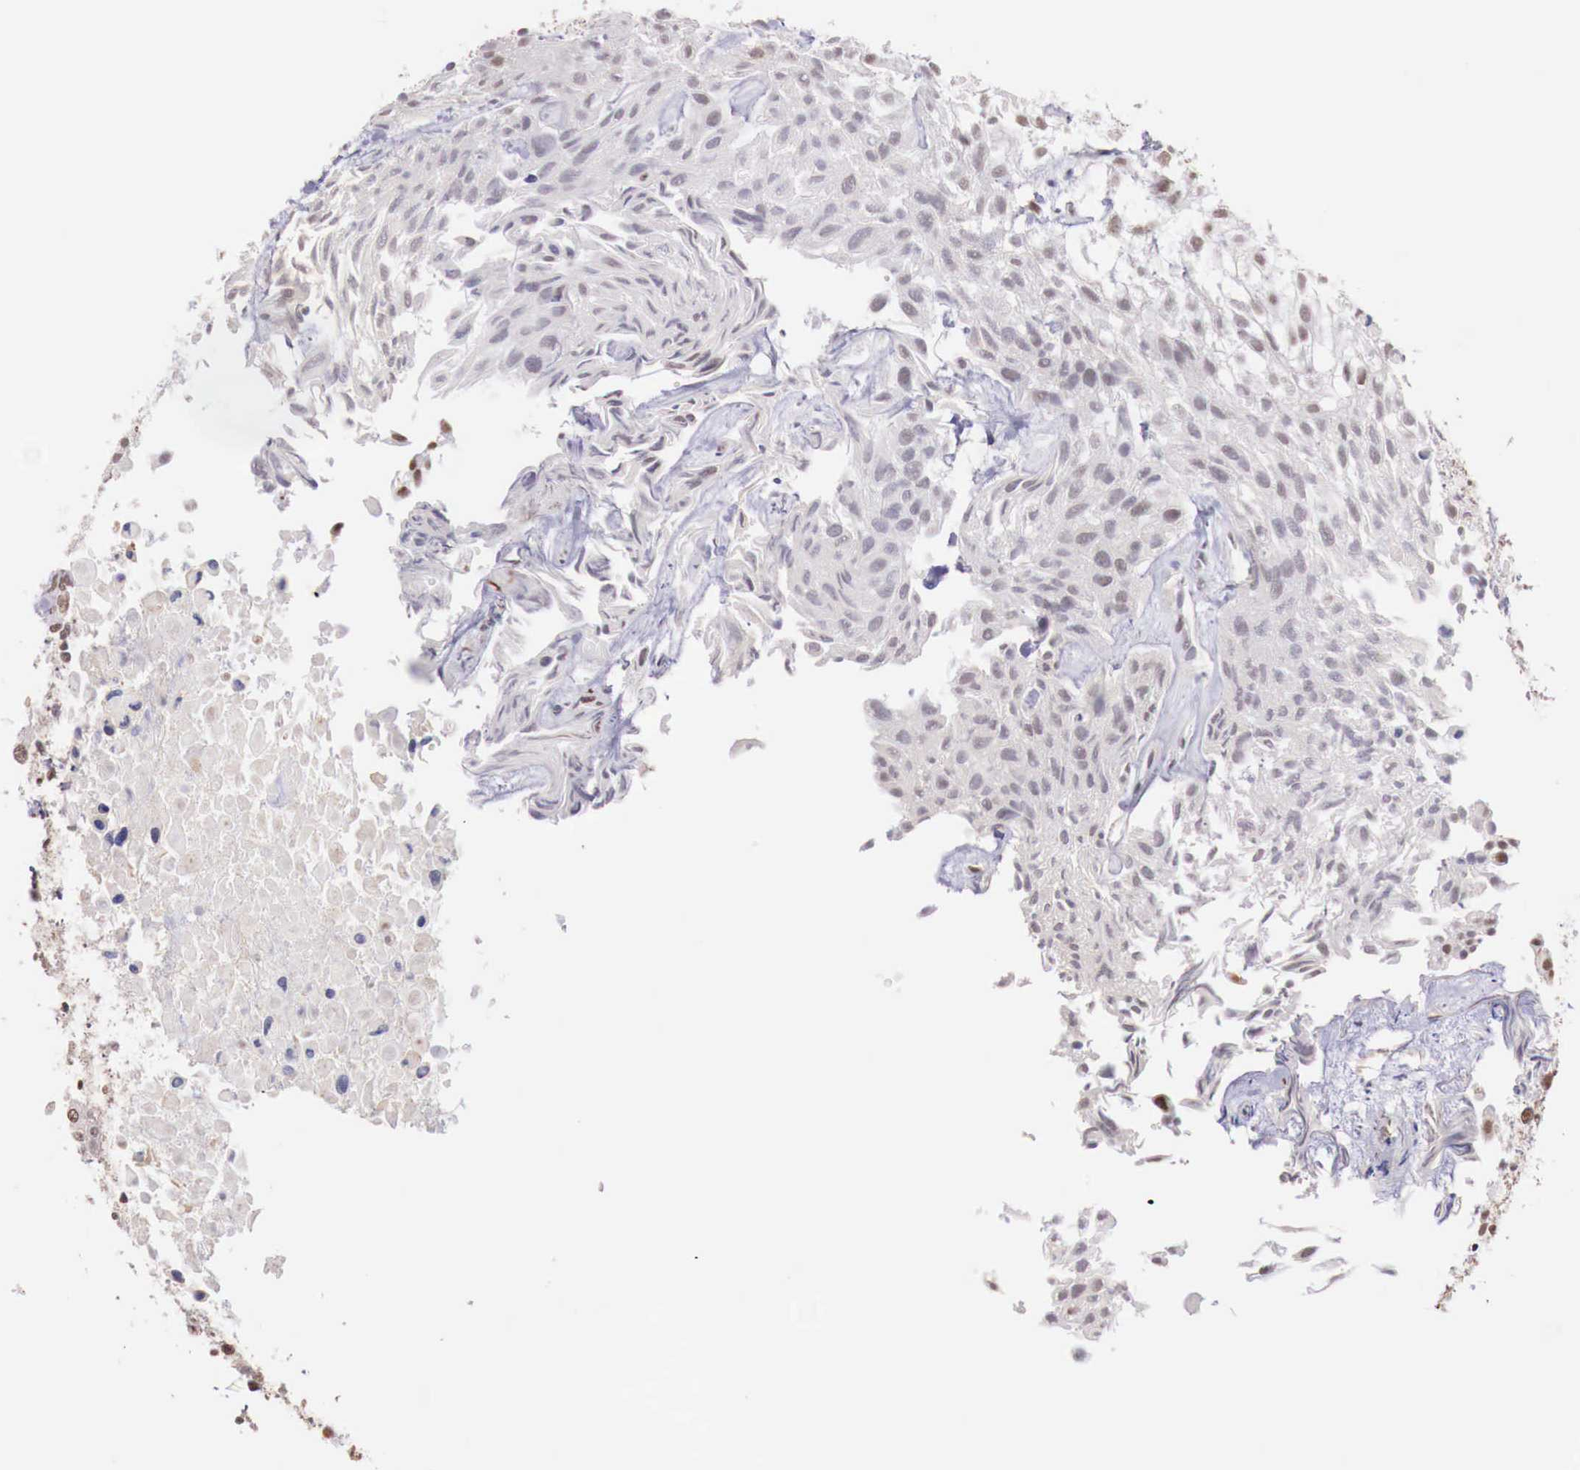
{"staining": {"intensity": "weak", "quantity": "<25%", "location": "nuclear"}, "tissue": "urothelial cancer", "cell_type": "Tumor cells", "image_type": "cancer", "snomed": [{"axis": "morphology", "description": "Urothelial carcinoma, High grade"}, {"axis": "topography", "description": "Urinary bladder"}], "caption": "High-grade urothelial carcinoma was stained to show a protein in brown. There is no significant expression in tumor cells.", "gene": "FOXP2", "patient": {"sex": "male", "age": 56}}